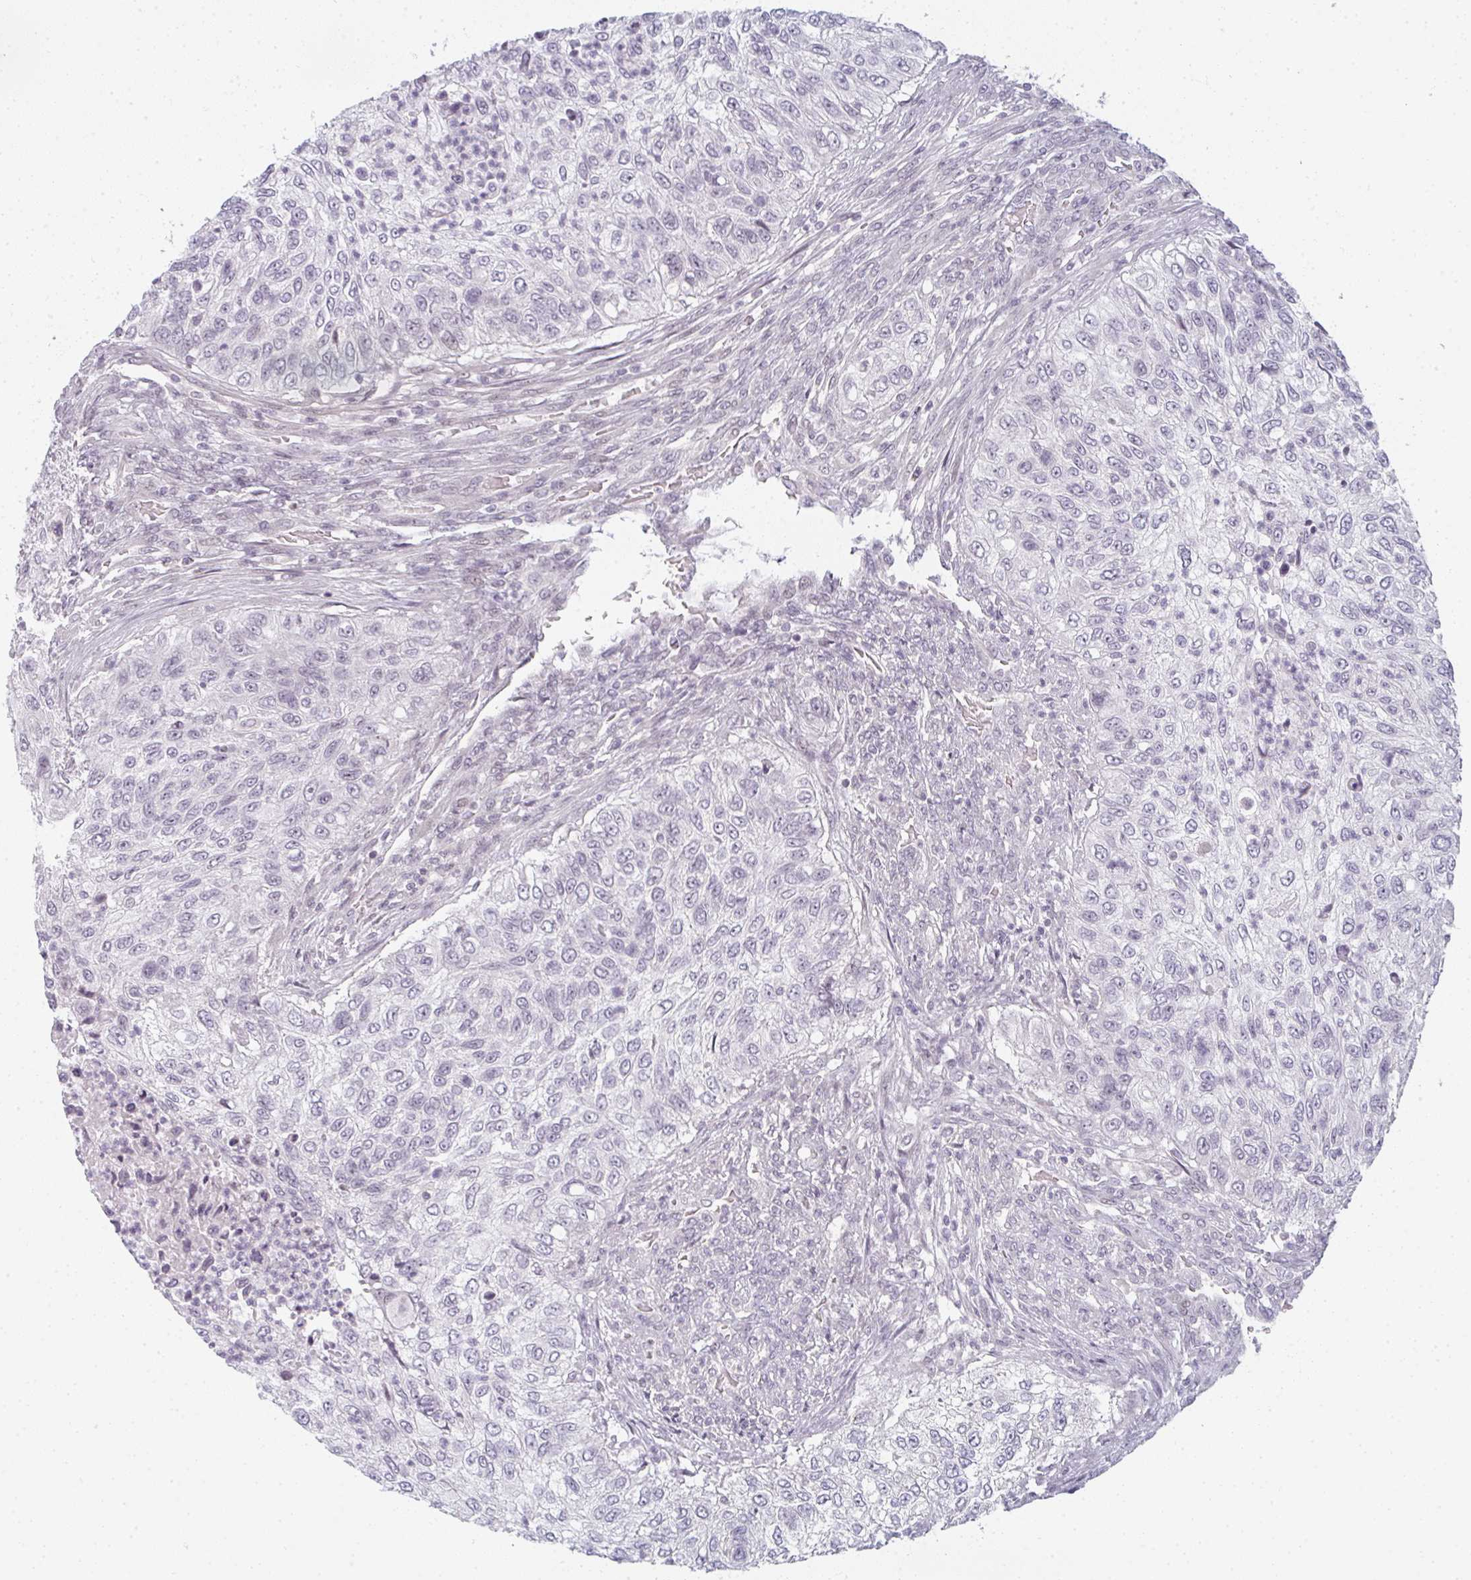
{"staining": {"intensity": "negative", "quantity": "none", "location": "none"}, "tissue": "urothelial cancer", "cell_type": "Tumor cells", "image_type": "cancer", "snomed": [{"axis": "morphology", "description": "Urothelial carcinoma, High grade"}, {"axis": "topography", "description": "Urinary bladder"}], "caption": "The immunohistochemistry (IHC) micrograph has no significant positivity in tumor cells of urothelial carcinoma (high-grade) tissue.", "gene": "RBBP6", "patient": {"sex": "female", "age": 60}}